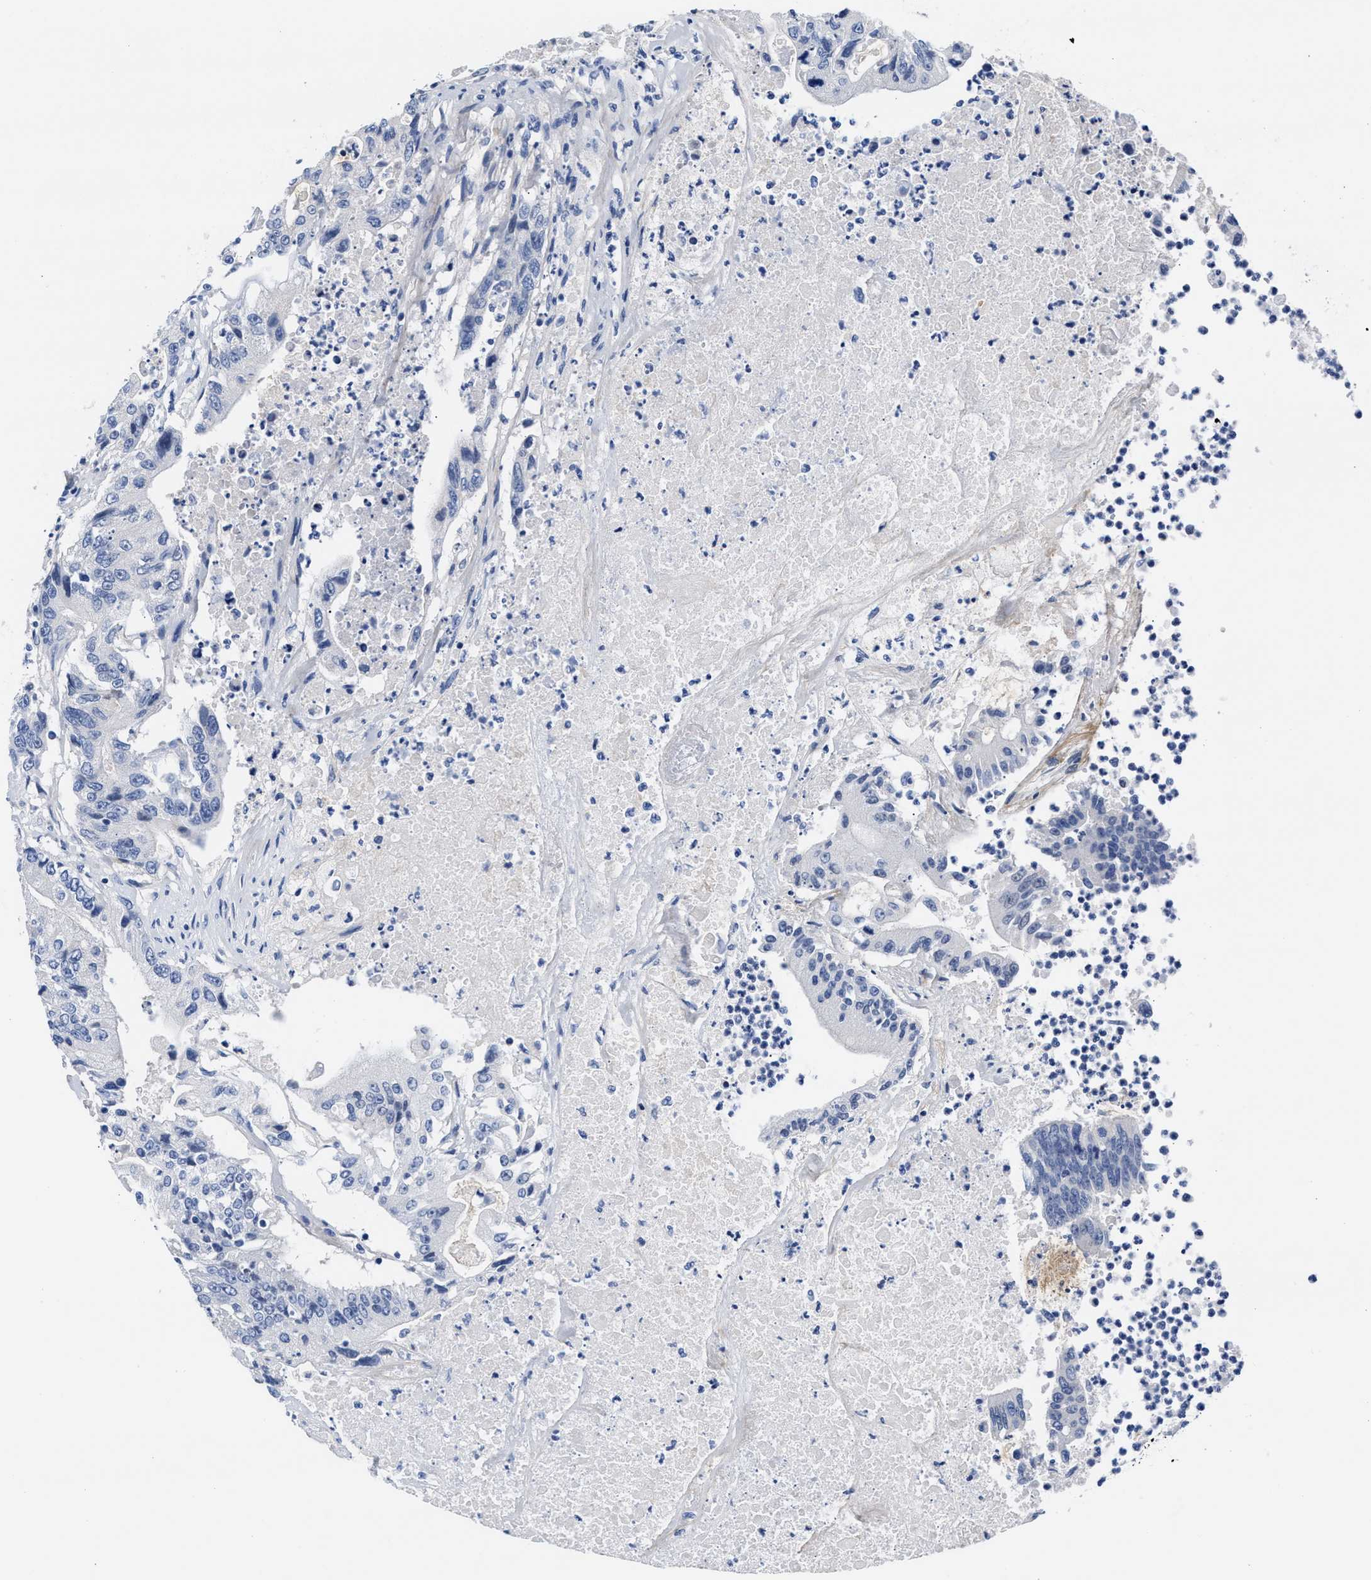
{"staining": {"intensity": "negative", "quantity": "none", "location": "none"}, "tissue": "colorectal cancer", "cell_type": "Tumor cells", "image_type": "cancer", "snomed": [{"axis": "morphology", "description": "Adenocarcinoma, NOS"}, {"axis": "topography", "description": "Colon"}], "caption": "Protein analysis of colorectal cancer (adenocarcinoma) shows no significant expression in tumor cells.", "gene": "ACTL7B", "patient": {"sex": "female", "age": 77}}